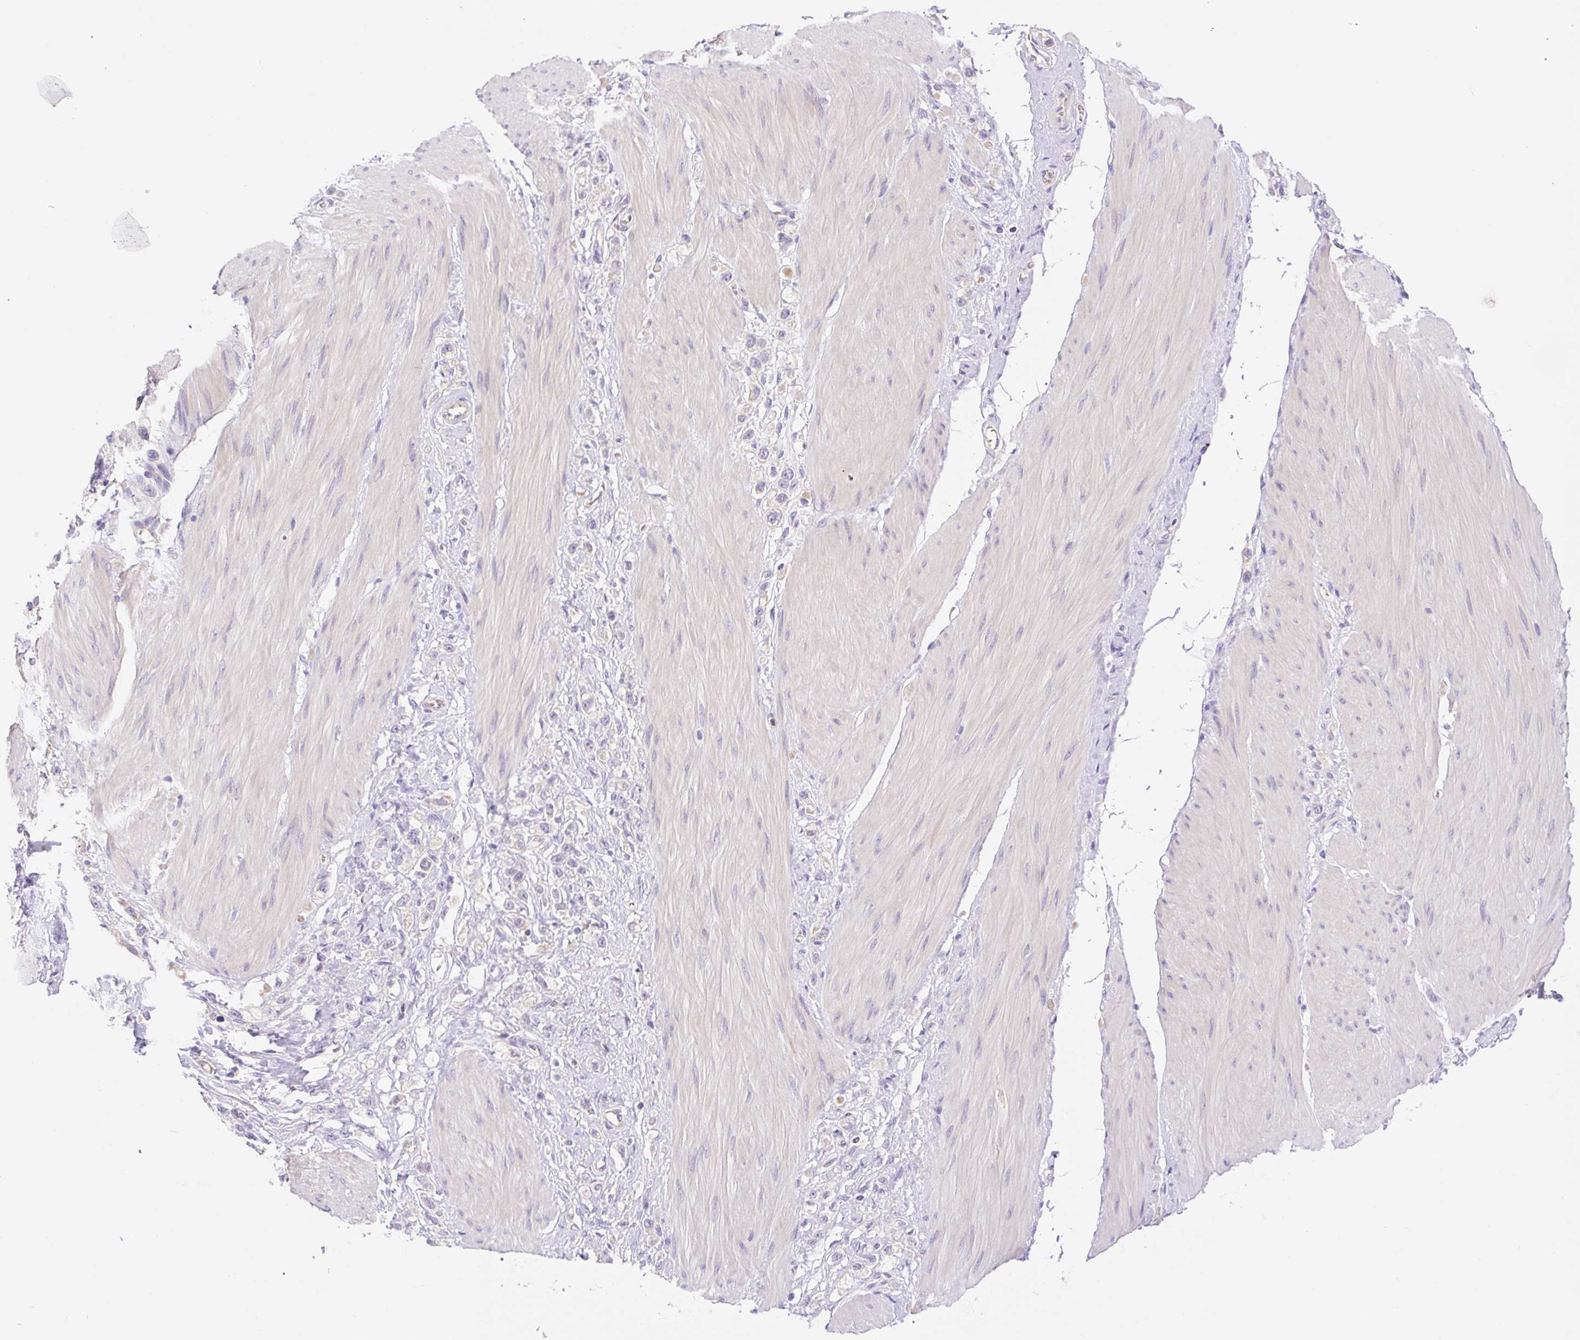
{"staining": {"intensity": "negative", "quantity": "none", "location": "none"}, "tissue": "stomach cancer", "cell_type": "Tumor cells", "image_type": "cancer", "snomed": [{"axis": "morphology", "description": "Adenocarcinoma, NOS"}, {"axis": "topography", "description": "Stomach"}], "caption": "Adenocarcinoma (stomach) stained for a protein using immunohistochemistry (IHC) displays no staining tumor cells.", "gene": "DENND5A", "patient": {"sex": "female", "age": 65}}